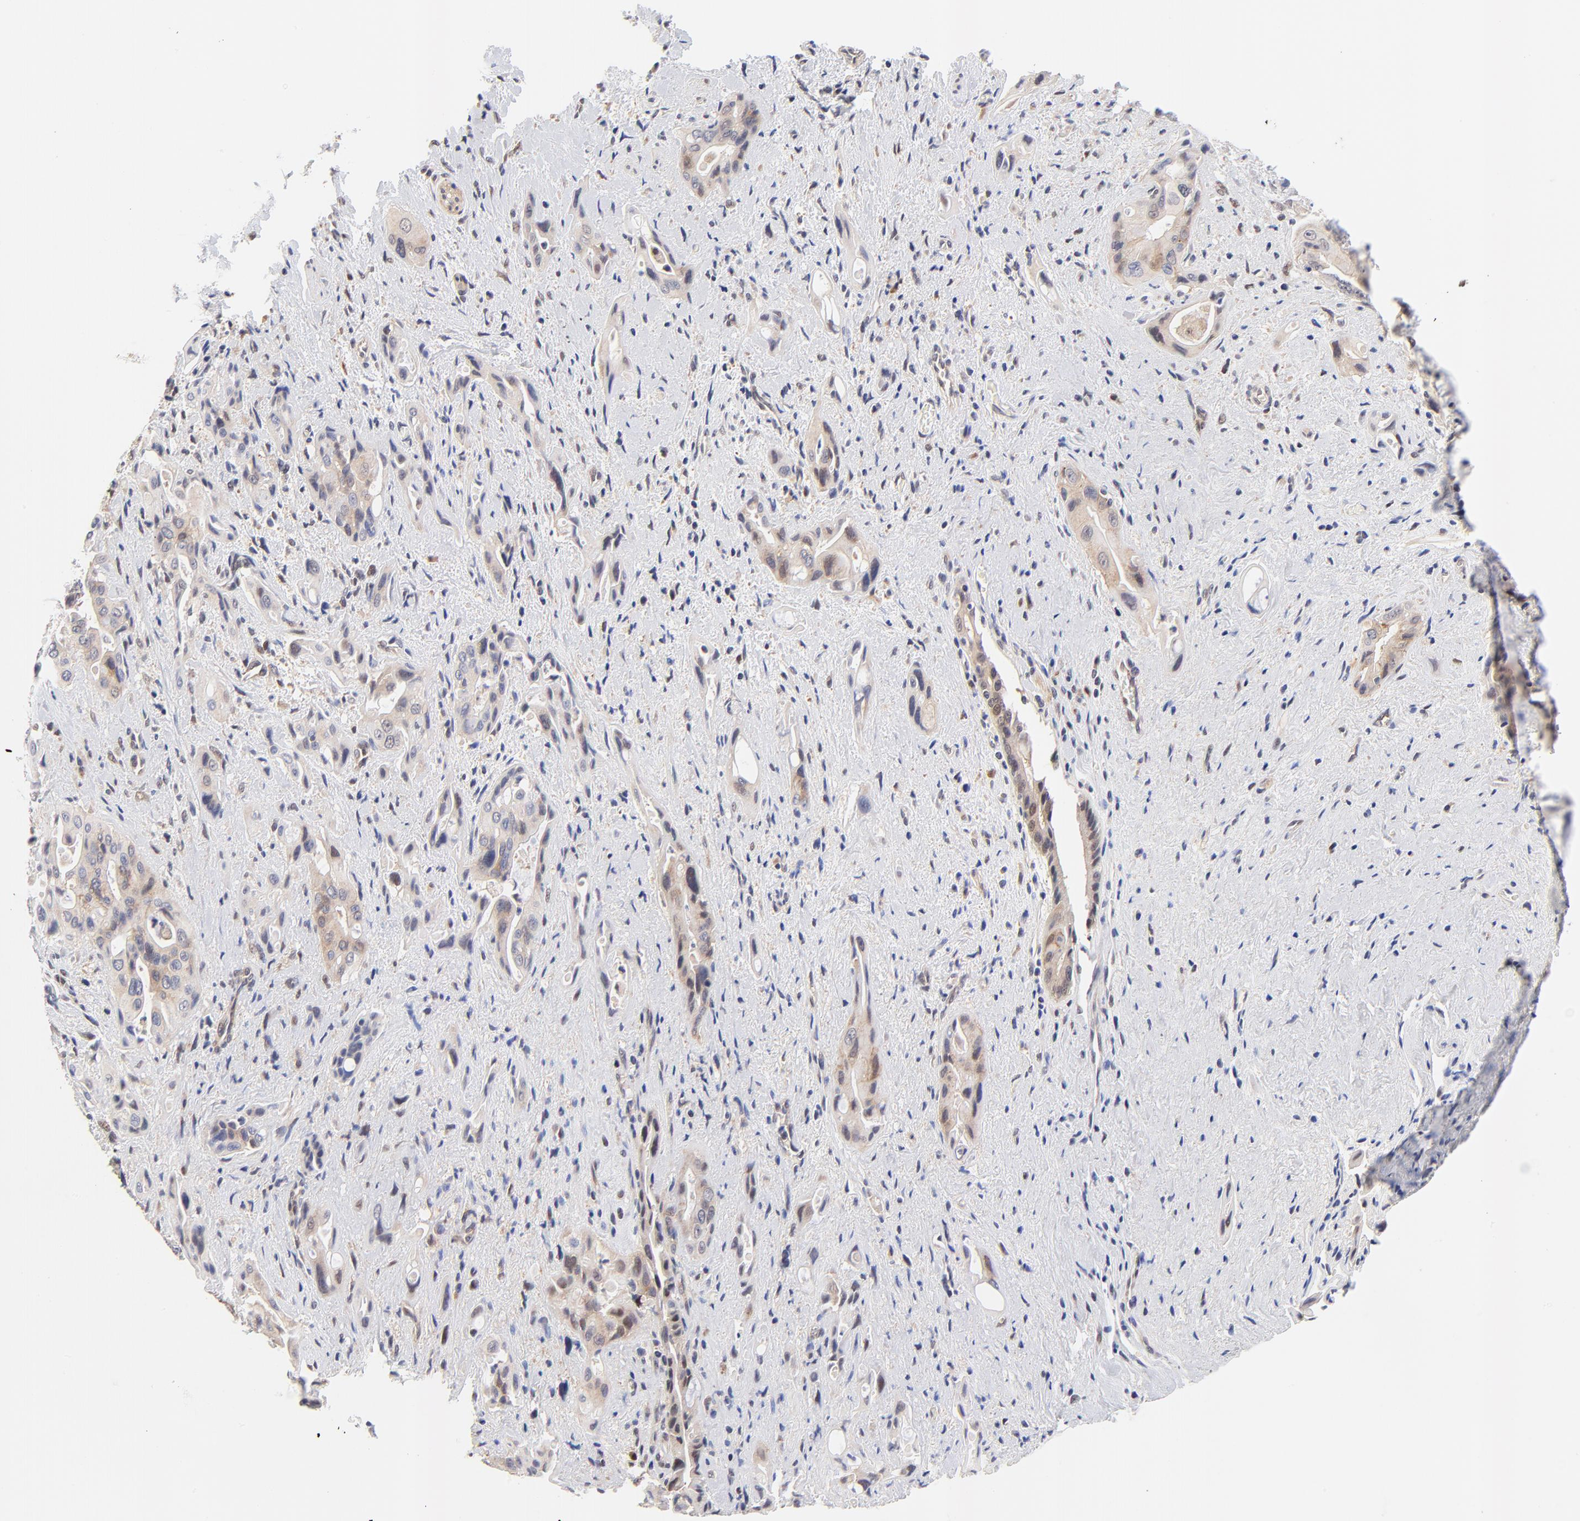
{"staining": {"intensity": "moderate", "quantity": ">75%", "location": "cytoplasmic/membranous,nuclear"}, "tissue": "pancreatic cancer", "cell_type": "Tumor cells", "image_type": "cancer", "snomed": [{"axis": "morphology", "description": "Adenocarcinoma, NOS"}, {"axis": "topography", "description": "Pancreas"}], "caption": "This histopathology image demonstrates pancreatic cancer (adenocarcinoma) stained with immunohistochemistry (IHC) to label a protein in brown. The cytoplasmic/membranous and nuclear of tumor cells show moderate positivity for the protein. Nuclei are counter-stained blue.", "gene": "TXNL1", "patient": {"sex": "male", "age": 77}}